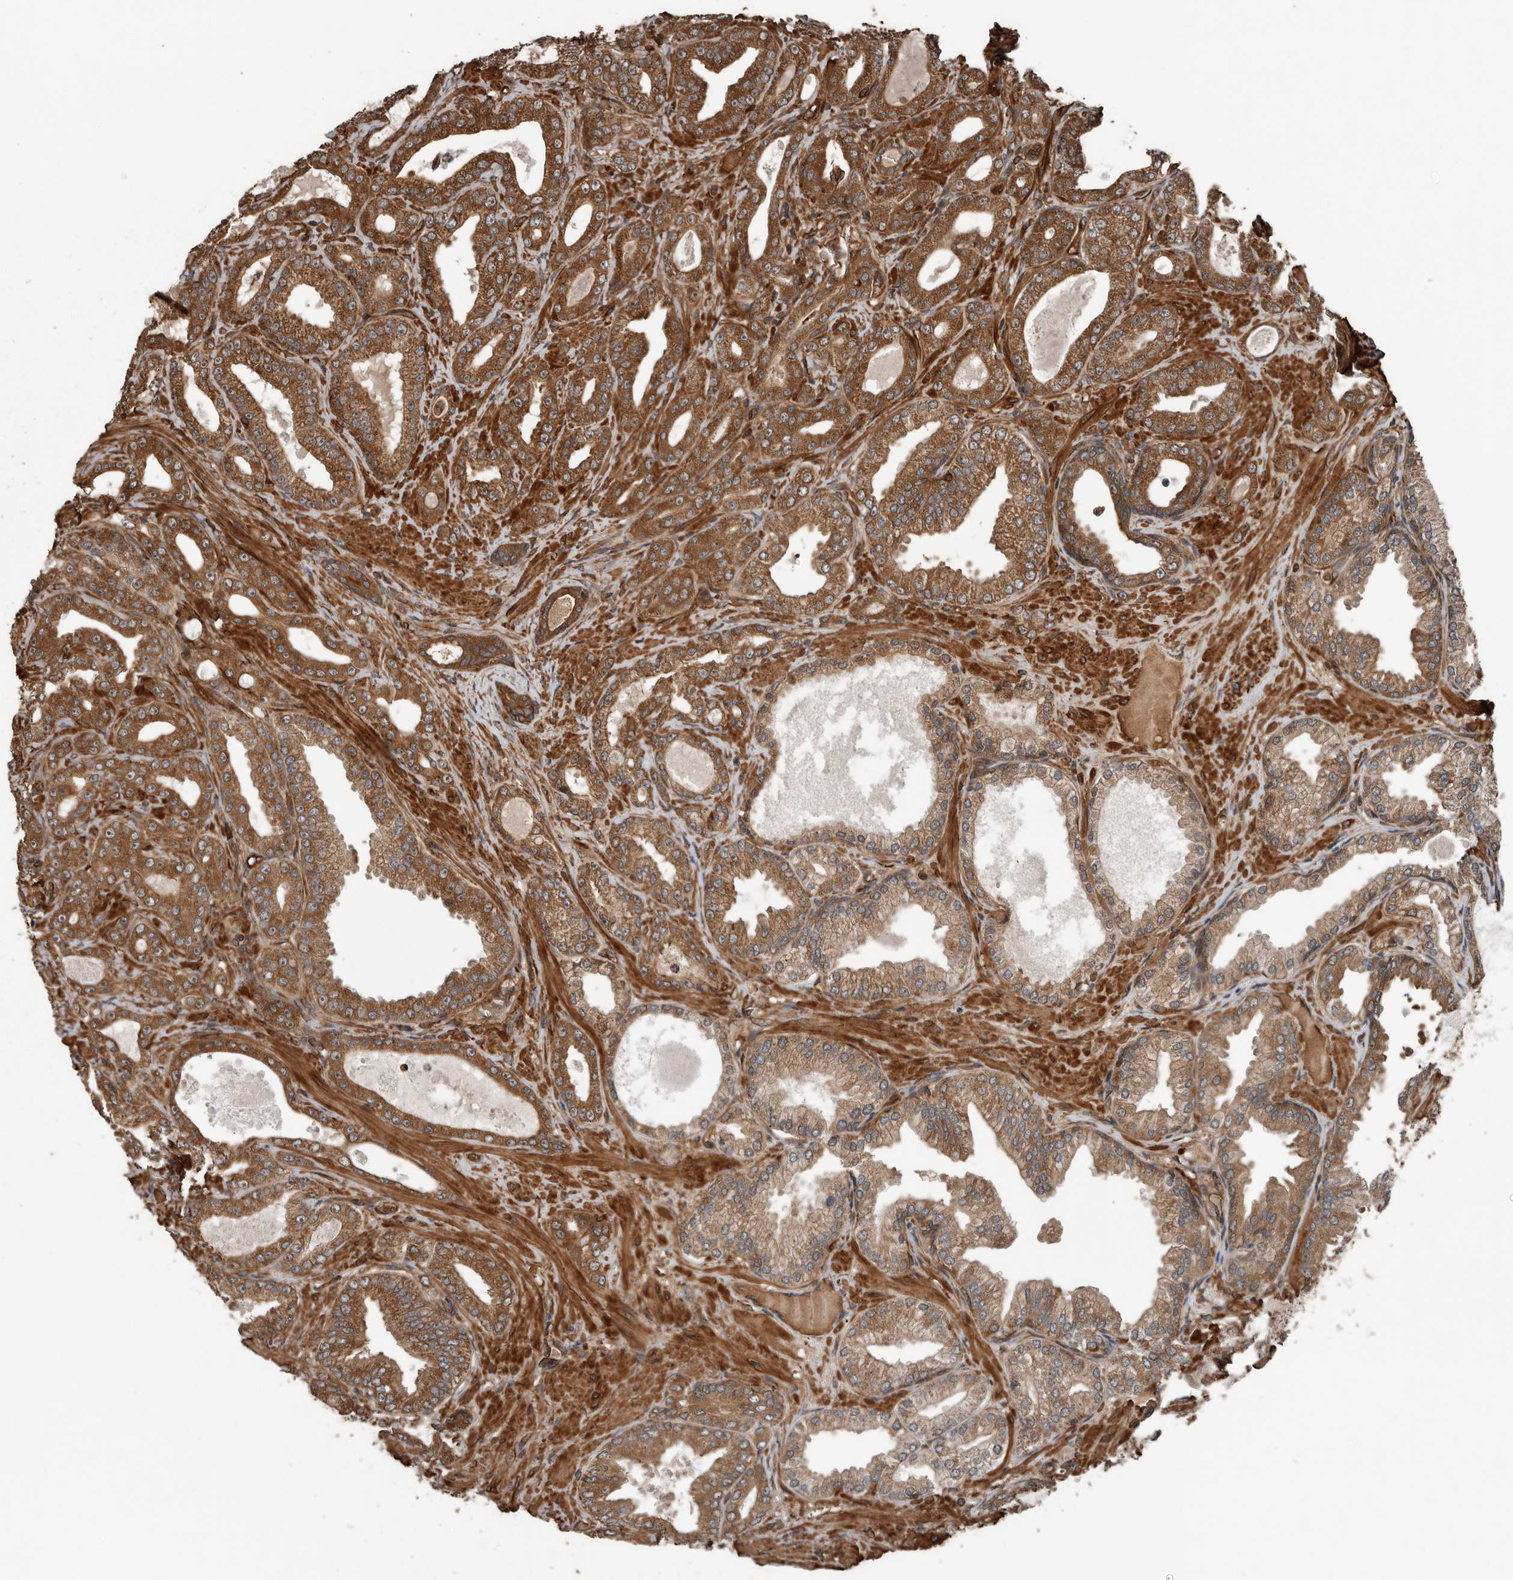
{"staining": {"intensity": "moderate", "quantity": ">75%", "location": "cytoplasmic/membranous"}, "tissue": "prostate cancer", "cell_type": "Tumor cells", "image_type": "cancer", "snomed": [{"axis": "morphology", "description": "Adenocarcinoma, Low grade"}, {"axis": "topography", "description": "Prostate"}], "caption": "An immunohistochemistry histopathology image of neoplastic tissue is shown. Protein staining in brown highlights moderate cytoplasmic/membranous positivity in prostate cancer (adenocarcinoma (low-grade)) within tumor cells.", "gene": "YOD1", "patient": {"sex": "male", "age": 63}}